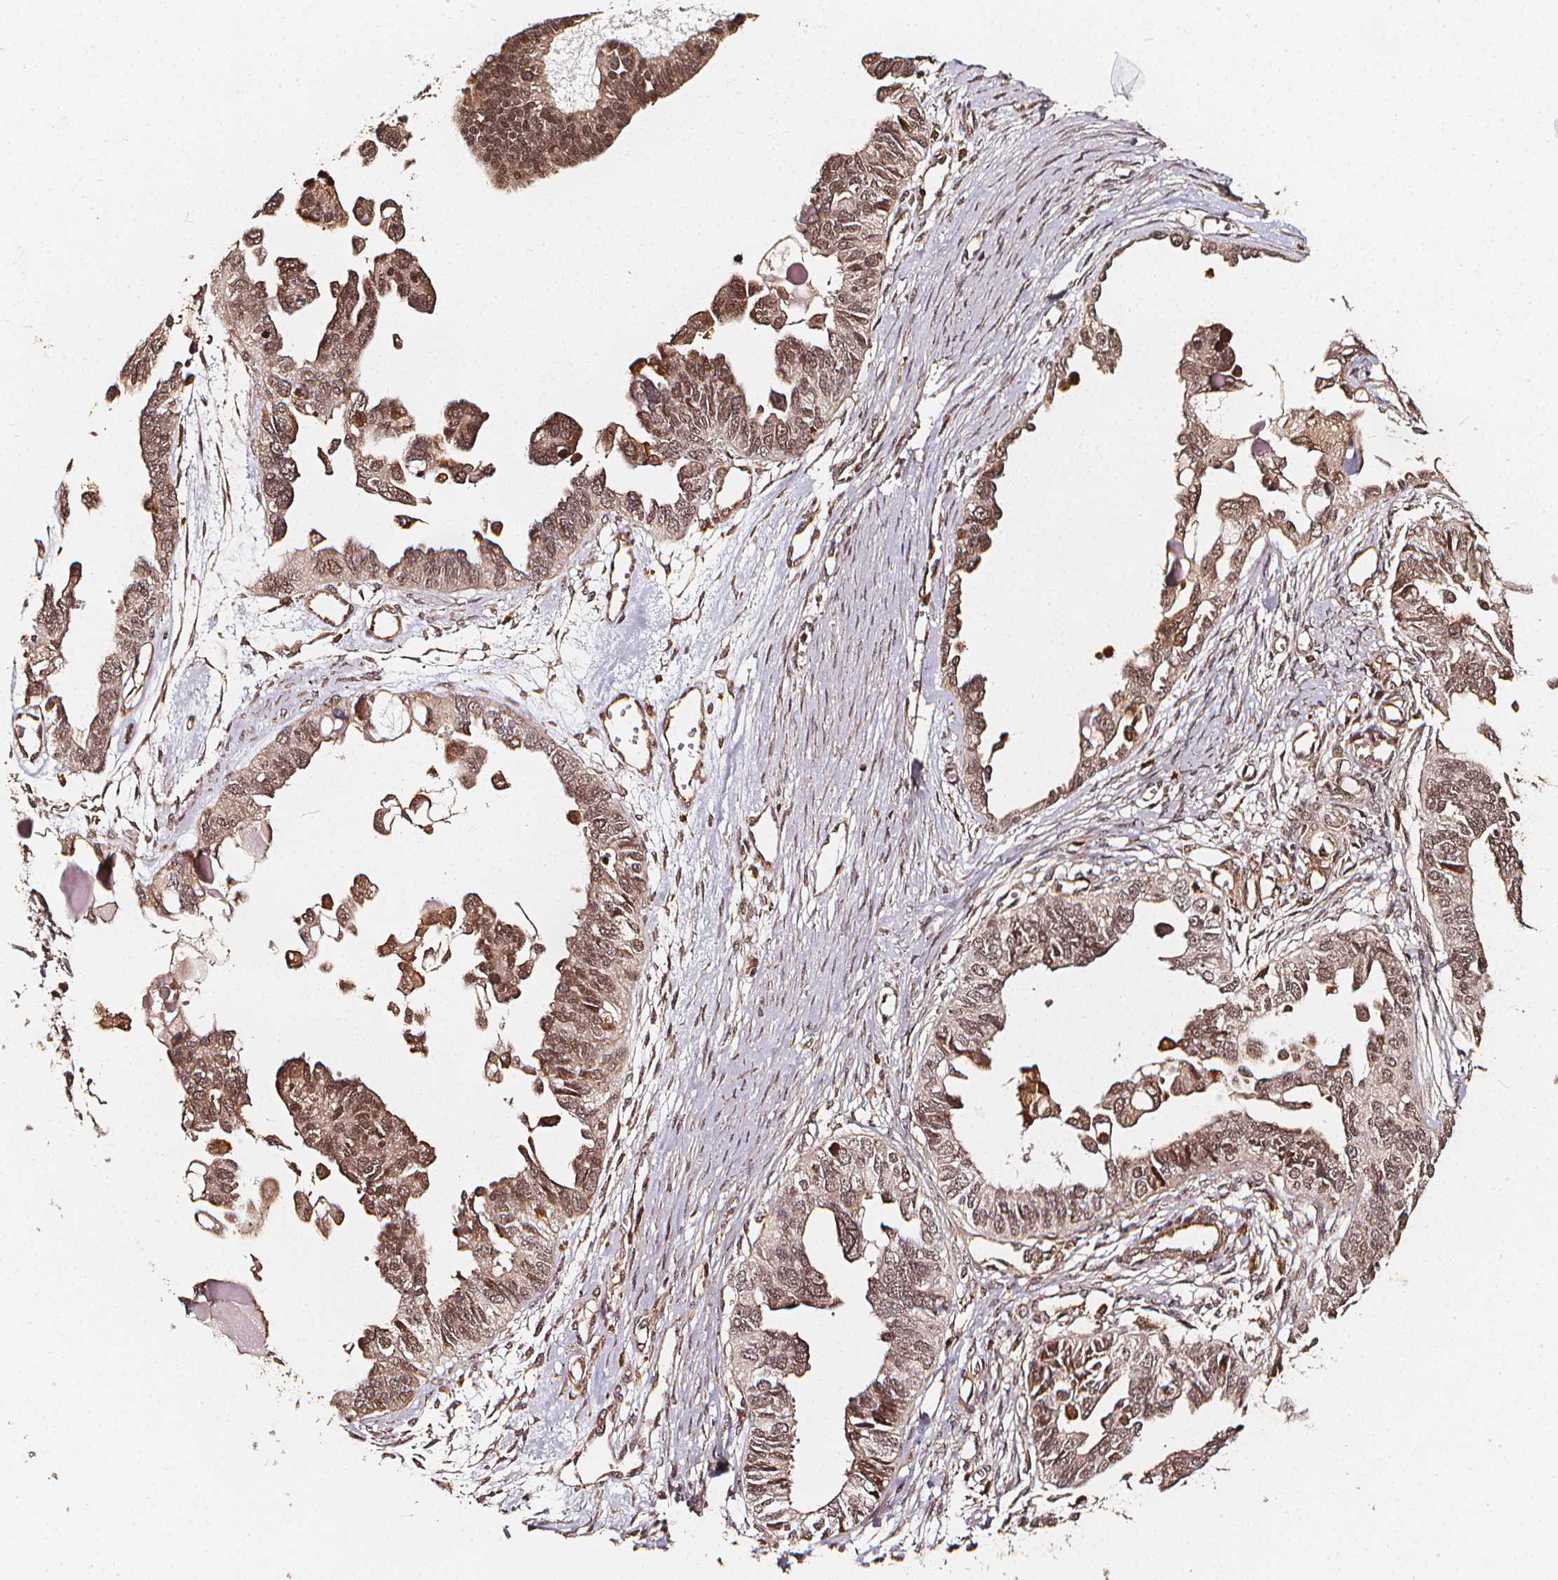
{"staining": {"intensity": "moderate", "quantity": ">75%", "location": "nuclear"}, "tissue": "ovarian cancer", "cell_type": "Tumor cells", "image_type": "cancer", "snomed": [{"axis": "morphology", "description": "Cystadenocarcinoma, serous, NOS"}, {"axis": "topography", "description": "Ovary"}], "caption": "Moderate nuclear expression for a protein is present in approximately >75% of tumor cells of serous cystadenocarcinoma (ovarian) using immunohistochemistry (IHC).", "gene": "EXOSC9", "patient": {"sex": "female", "age": 51}}